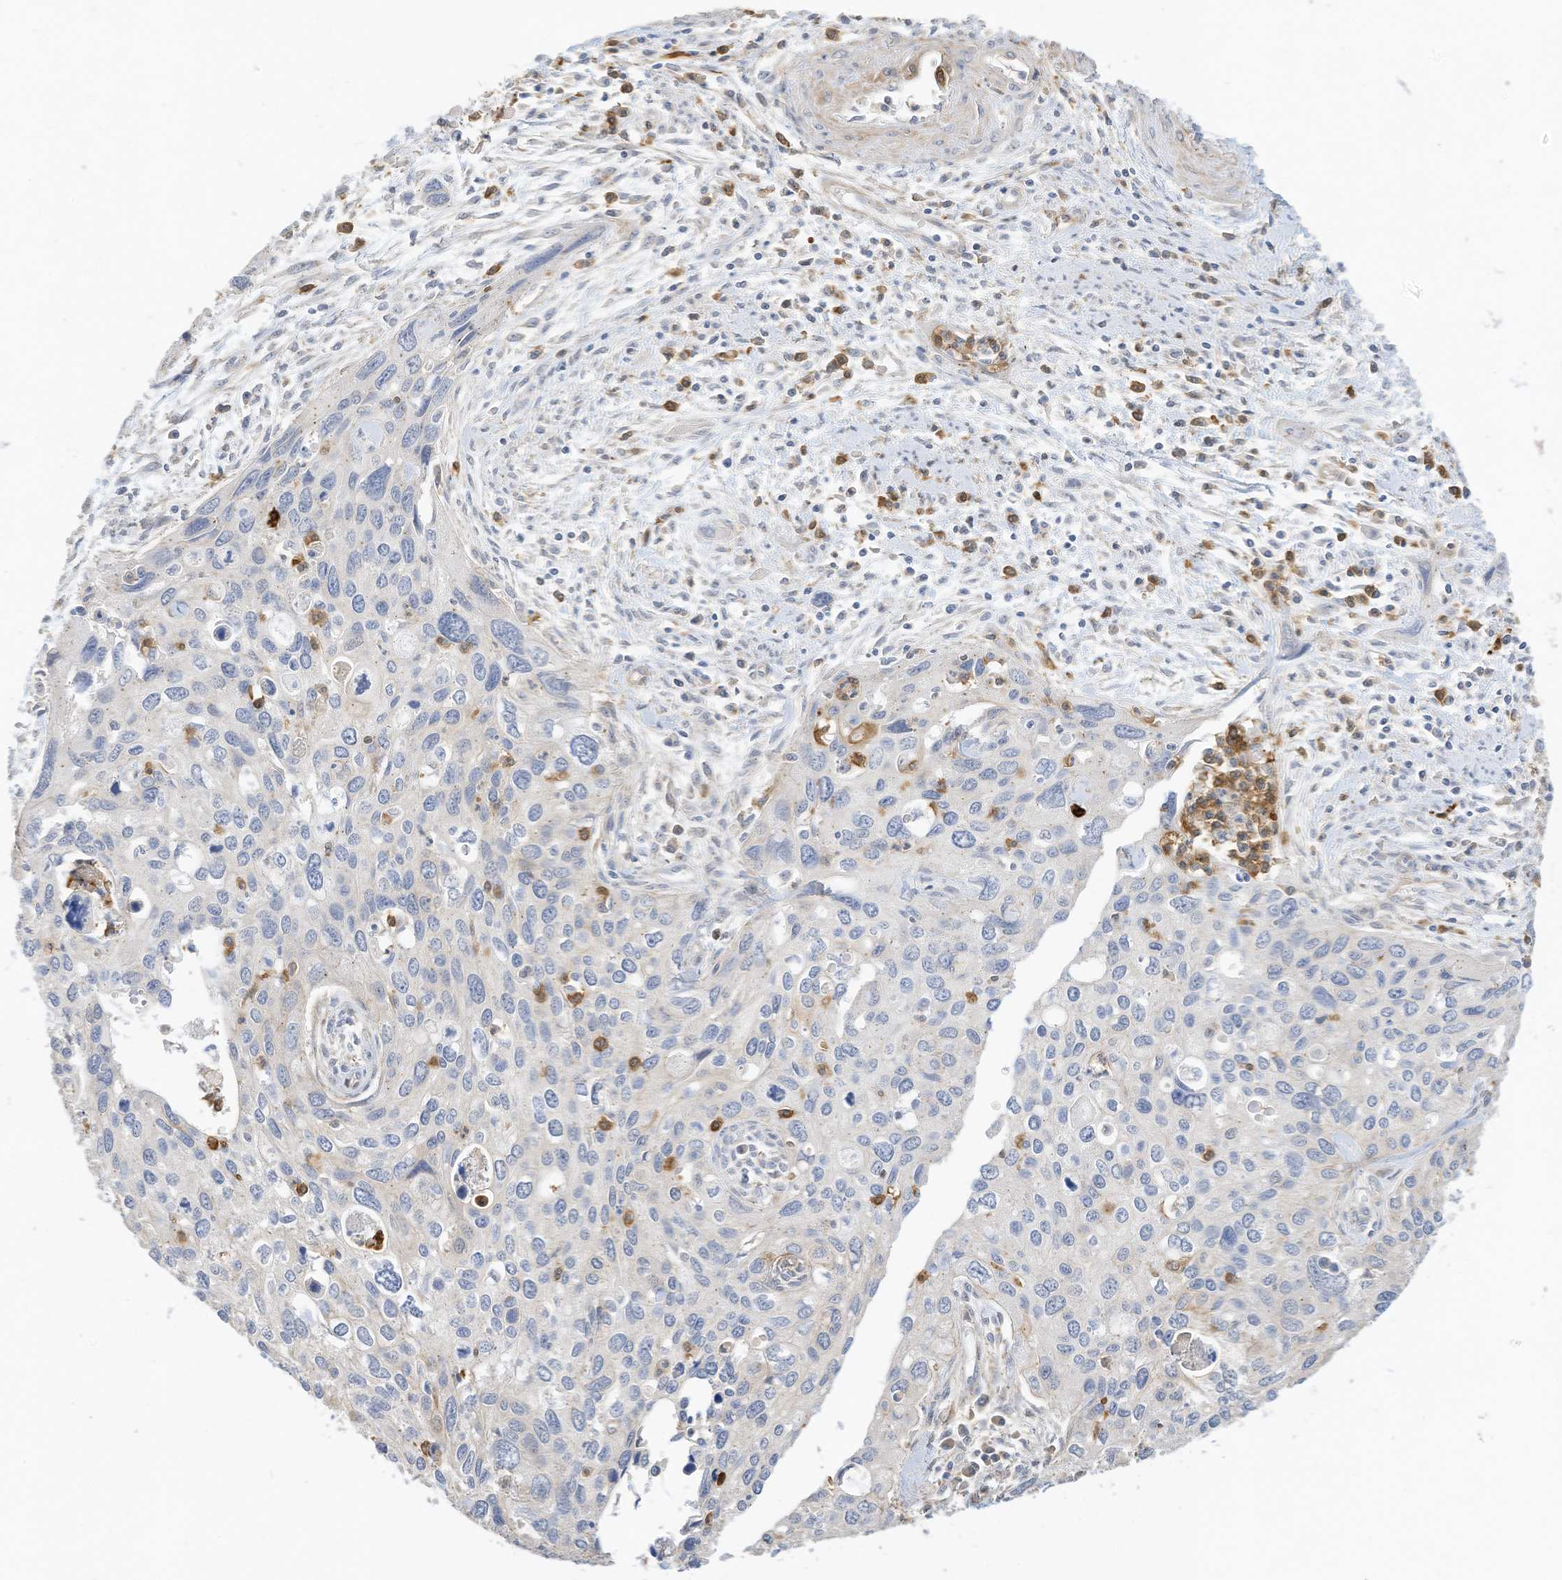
{"staining": {"intensity": "negative", "quantity": "none", "location": "none"}, "tissue": "cervical cancer", "cell_type": "Tumor cells", "image_type": "cancer", "snomed": [{"axis": "morphology", "description": "Squamous cell carcinoma, NOS"}, {"axis": "topography", "description": "Cervix"}], "caption": "The histopathology image reveals no significant staining in tumor cells of cervical cancer.", "gene": "ATP13A1", "patient": {"sex": "female", "age": 55}}